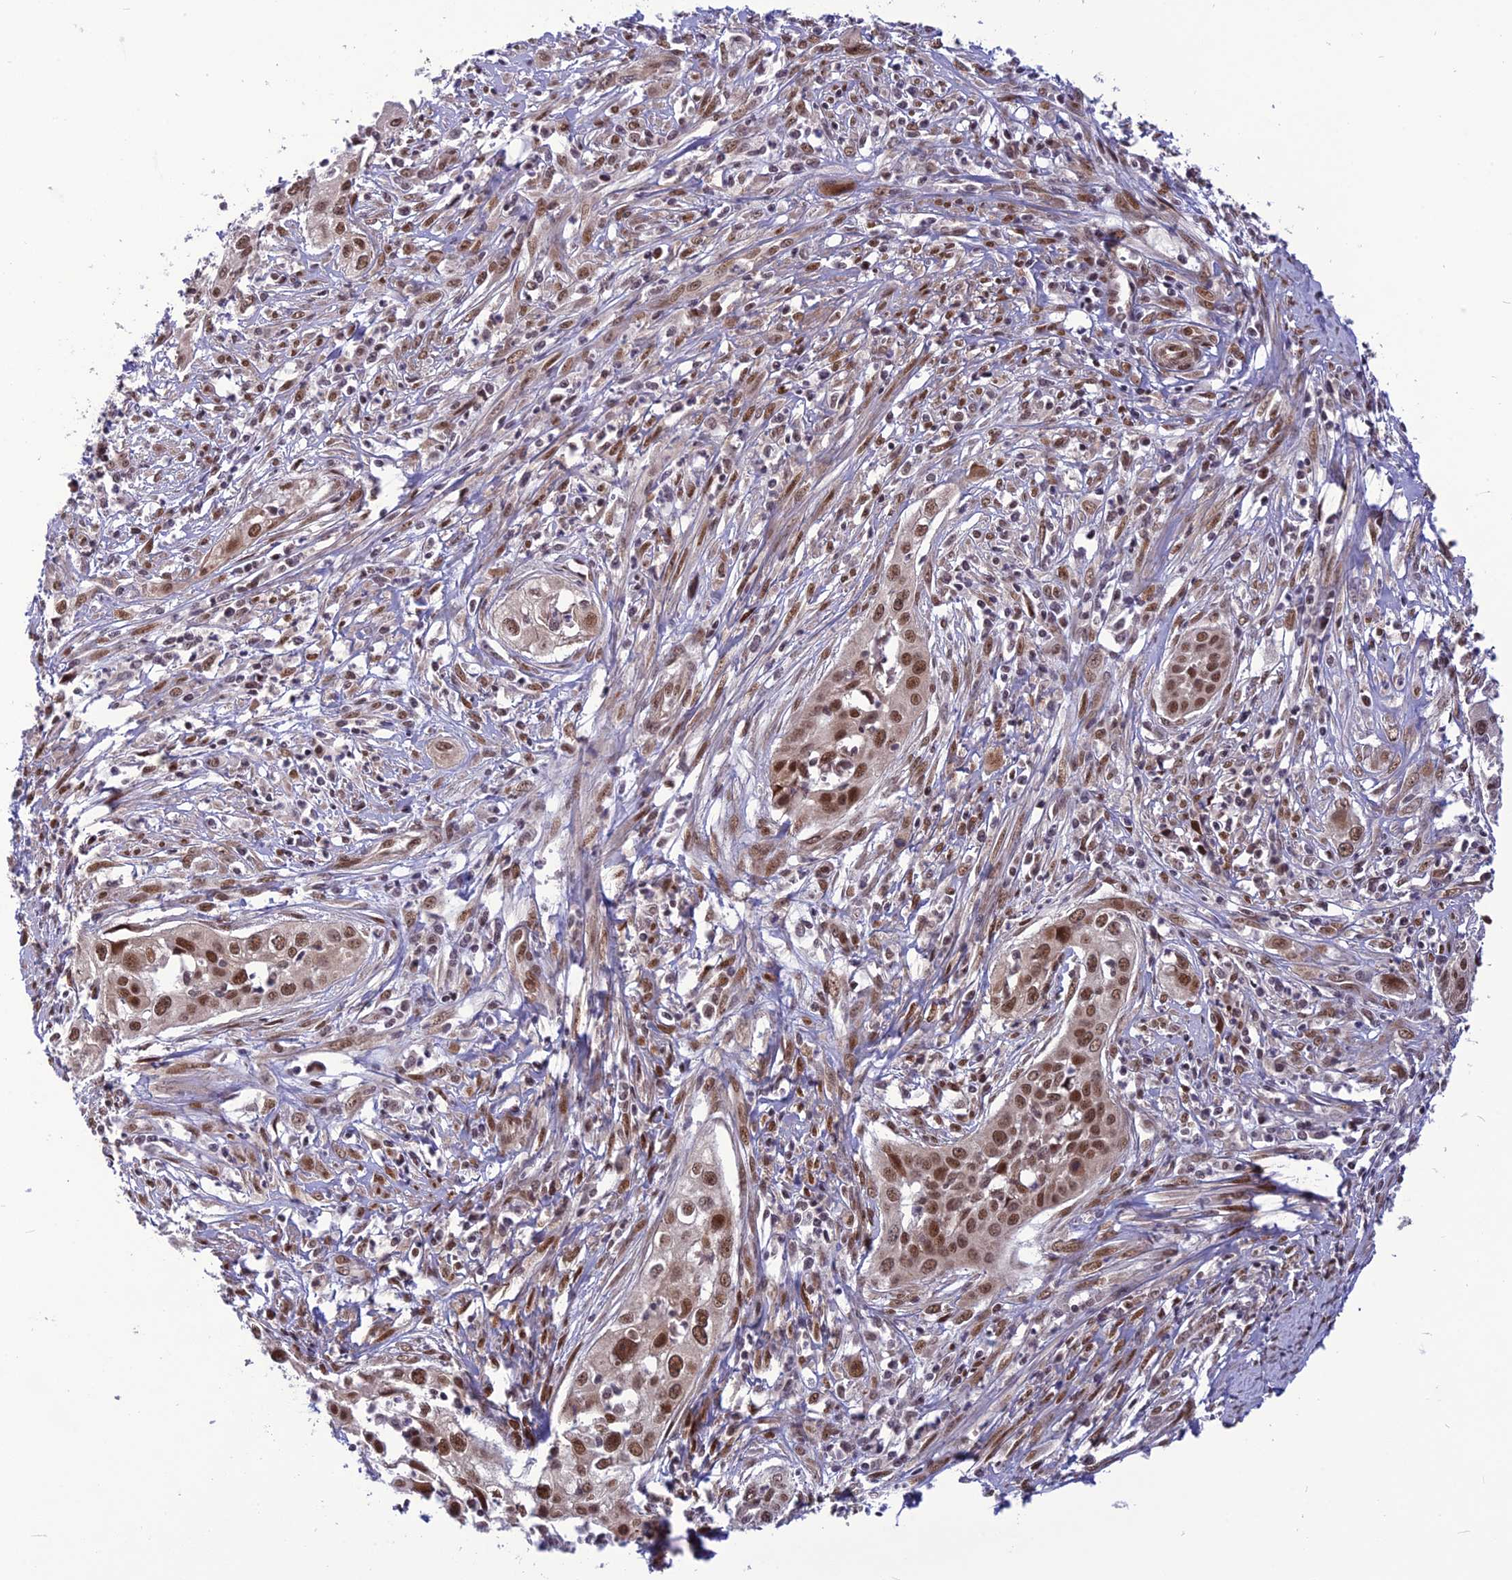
{"staining": {"intensity": "moderate", "quantity": ">75%", "location": "nuclear"}, "tissue": "cervical cancer", "cell_type": "Tumor cells", "image_type": "cancer", "snomed": [{"axis": "morphology", "description": "Squamous cell carcinoma, NOS"}, {"axis": "topography", "description": "Cervix"}], "caption": "Cervical cancer stained with a protein marker shows moderate staining in tumor cells.", "gene": "RTRAF", "patient": {"sex": "female", "age": 34}}